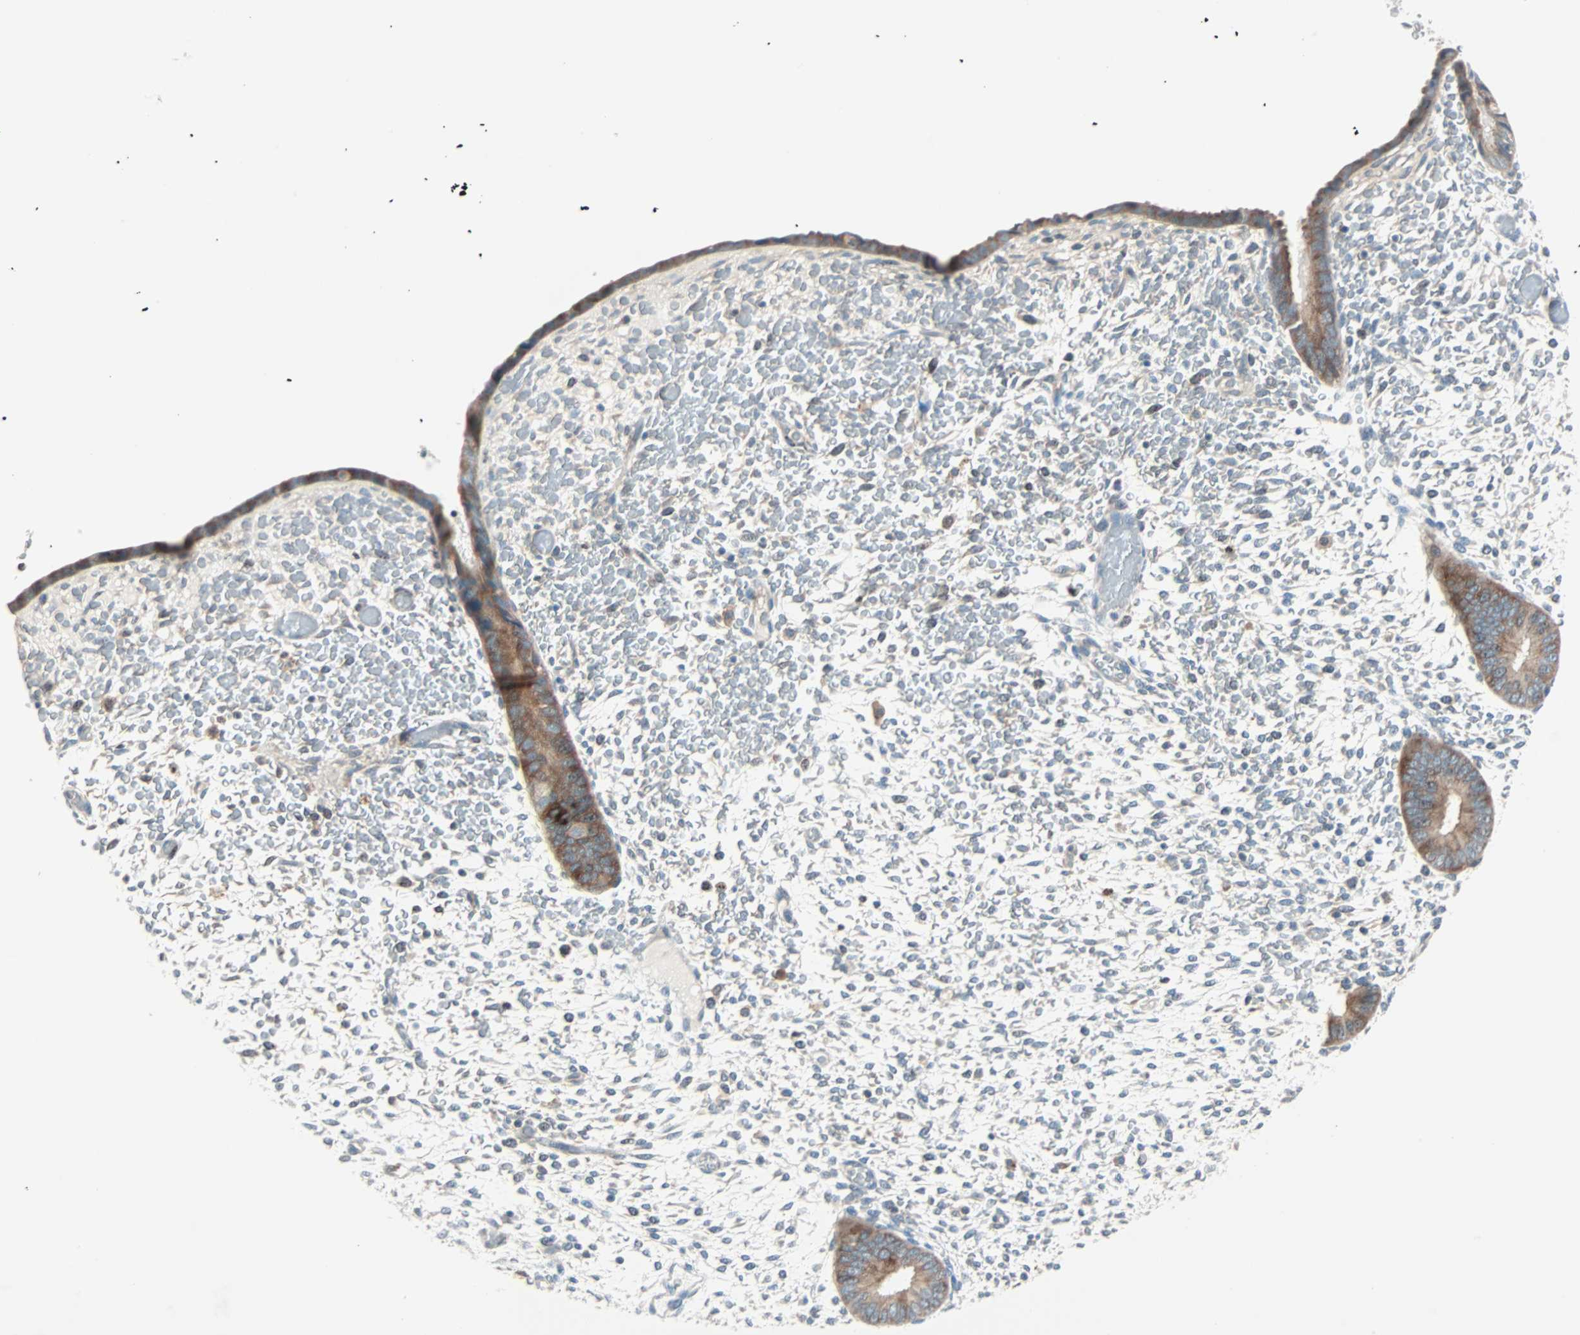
{"staining": {"intensity": "negative", "quantity": "none", "location": "none"}, "tissue": "endometrium", "cell_type": "Cells in endometrial stroma", "image_type": "normal", "snomed": [{"axis": "morphology", "description": "Normal tissue, NOS"}, {"axis": "topography", "description": "Endometrium"}], "caption": "Immunohistochemistry photomicrograph of unremarkable endometrium stained for a protein (brown), which shows no positivity in cells in endometrial stroma.", "gene": "SMIM8", "patient": {"sex": "female", "age": 42}}